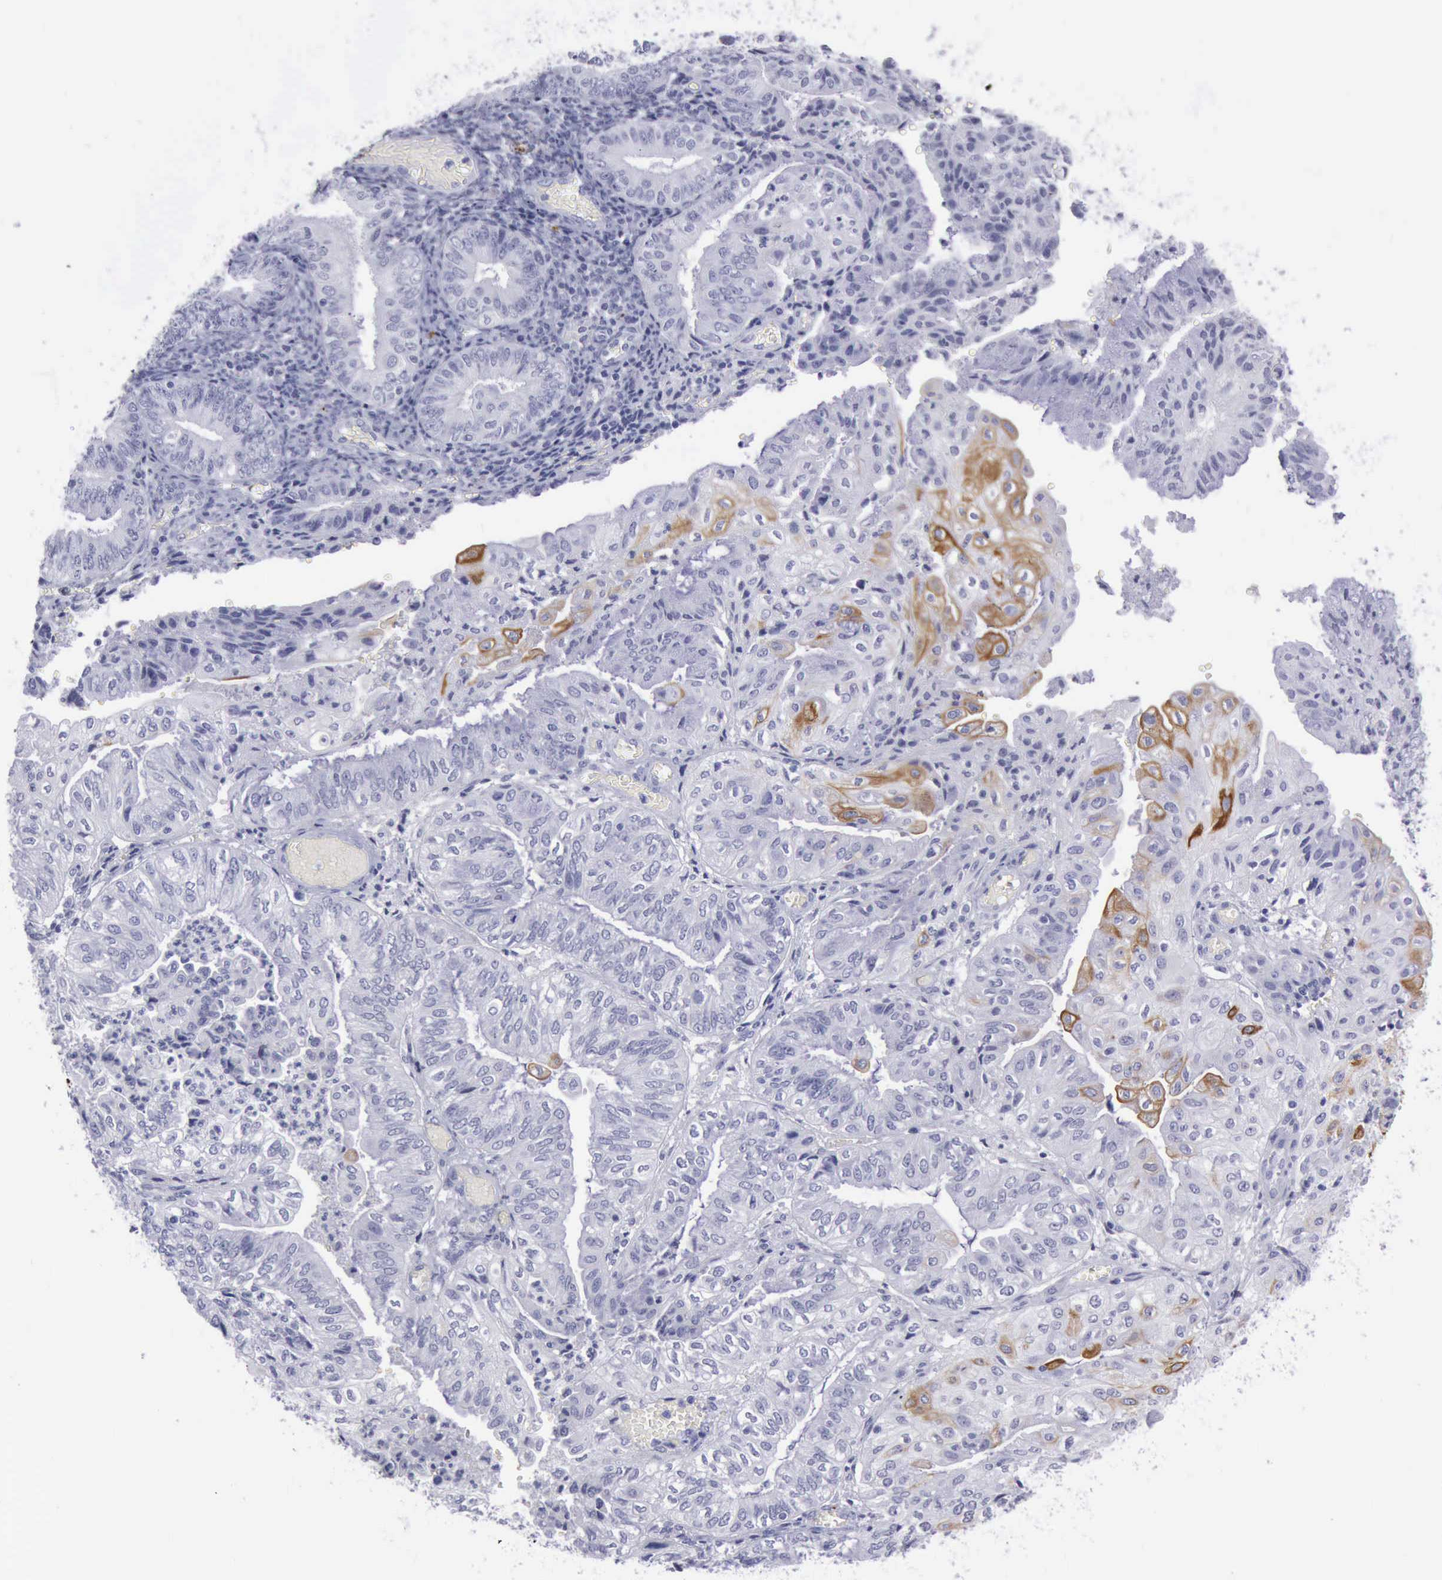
{"staining": {"intensity": "moderate", "quantity": "<25%", "location": "cytoplasmic/membranous"}, "tissue": "endometrial cancer", "cell_type": "Tumor cells", "image_type": "cancer", "snomed": [{"axis": "morphology", "description": "Adenocarcinoma, NOS"}, {"axis": "topography", "description": "Endometrium"}], "caption": "Immunohistochemistry staining of endometrial cancer (adenocarcinoma), which displays low levels of moderate cytoplasmic/membranous expression in about <25% of tumor cells indicating moderate cytoplasmic/membranous protein staining. The staining was performed using DAB (3,3'-diaminobenzidine) (brown) for protein detection and nuclei were counterstained in hematoxylin (blue).", "gene": "KRT13", "patient": {"sex": "female", "age": 55}}